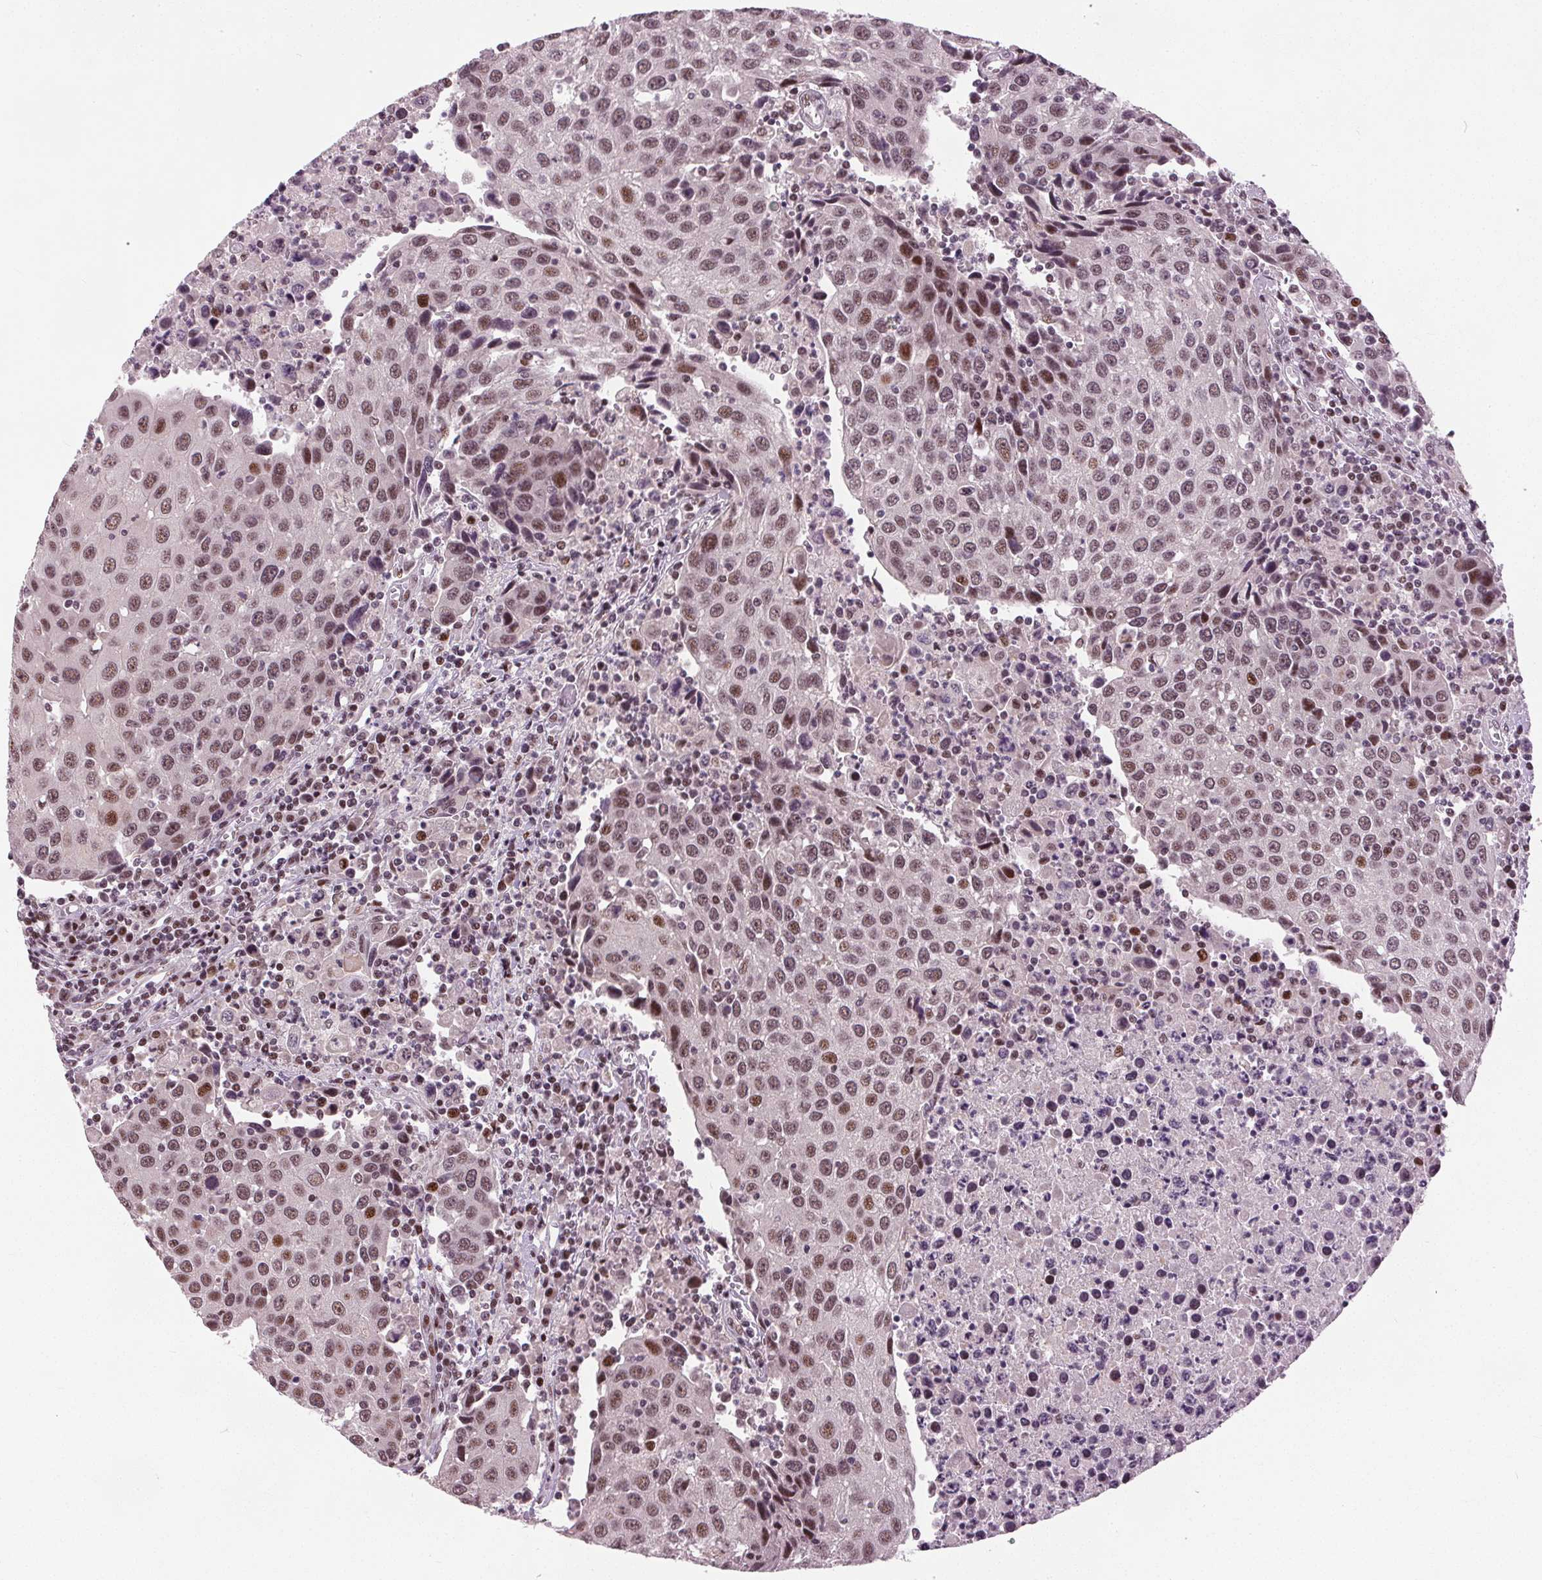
{"staining": {"intensity": "moderate", "quantity": ">75%", "location": "nuclear"}, "tissue": "urothelial cancer", "cell_type": "Tumor cells", "image_type": "cancer", "snomed": [{"axis": "morphology", "description": "Urothelial carcinoma, High grade"}, {"axis": "topography", "description": "Urinary bladder"}], "caption": "Immunohistochemical staining of human urothelial cancer demonstrates medium levels of moderate nuclear protein positivity in approximately >75% of tumor cells. (DAB IHC with brightfield microscopy, high magnification).", "gene": "TTC34", "patient": {"sex": "female", "age": 85}}